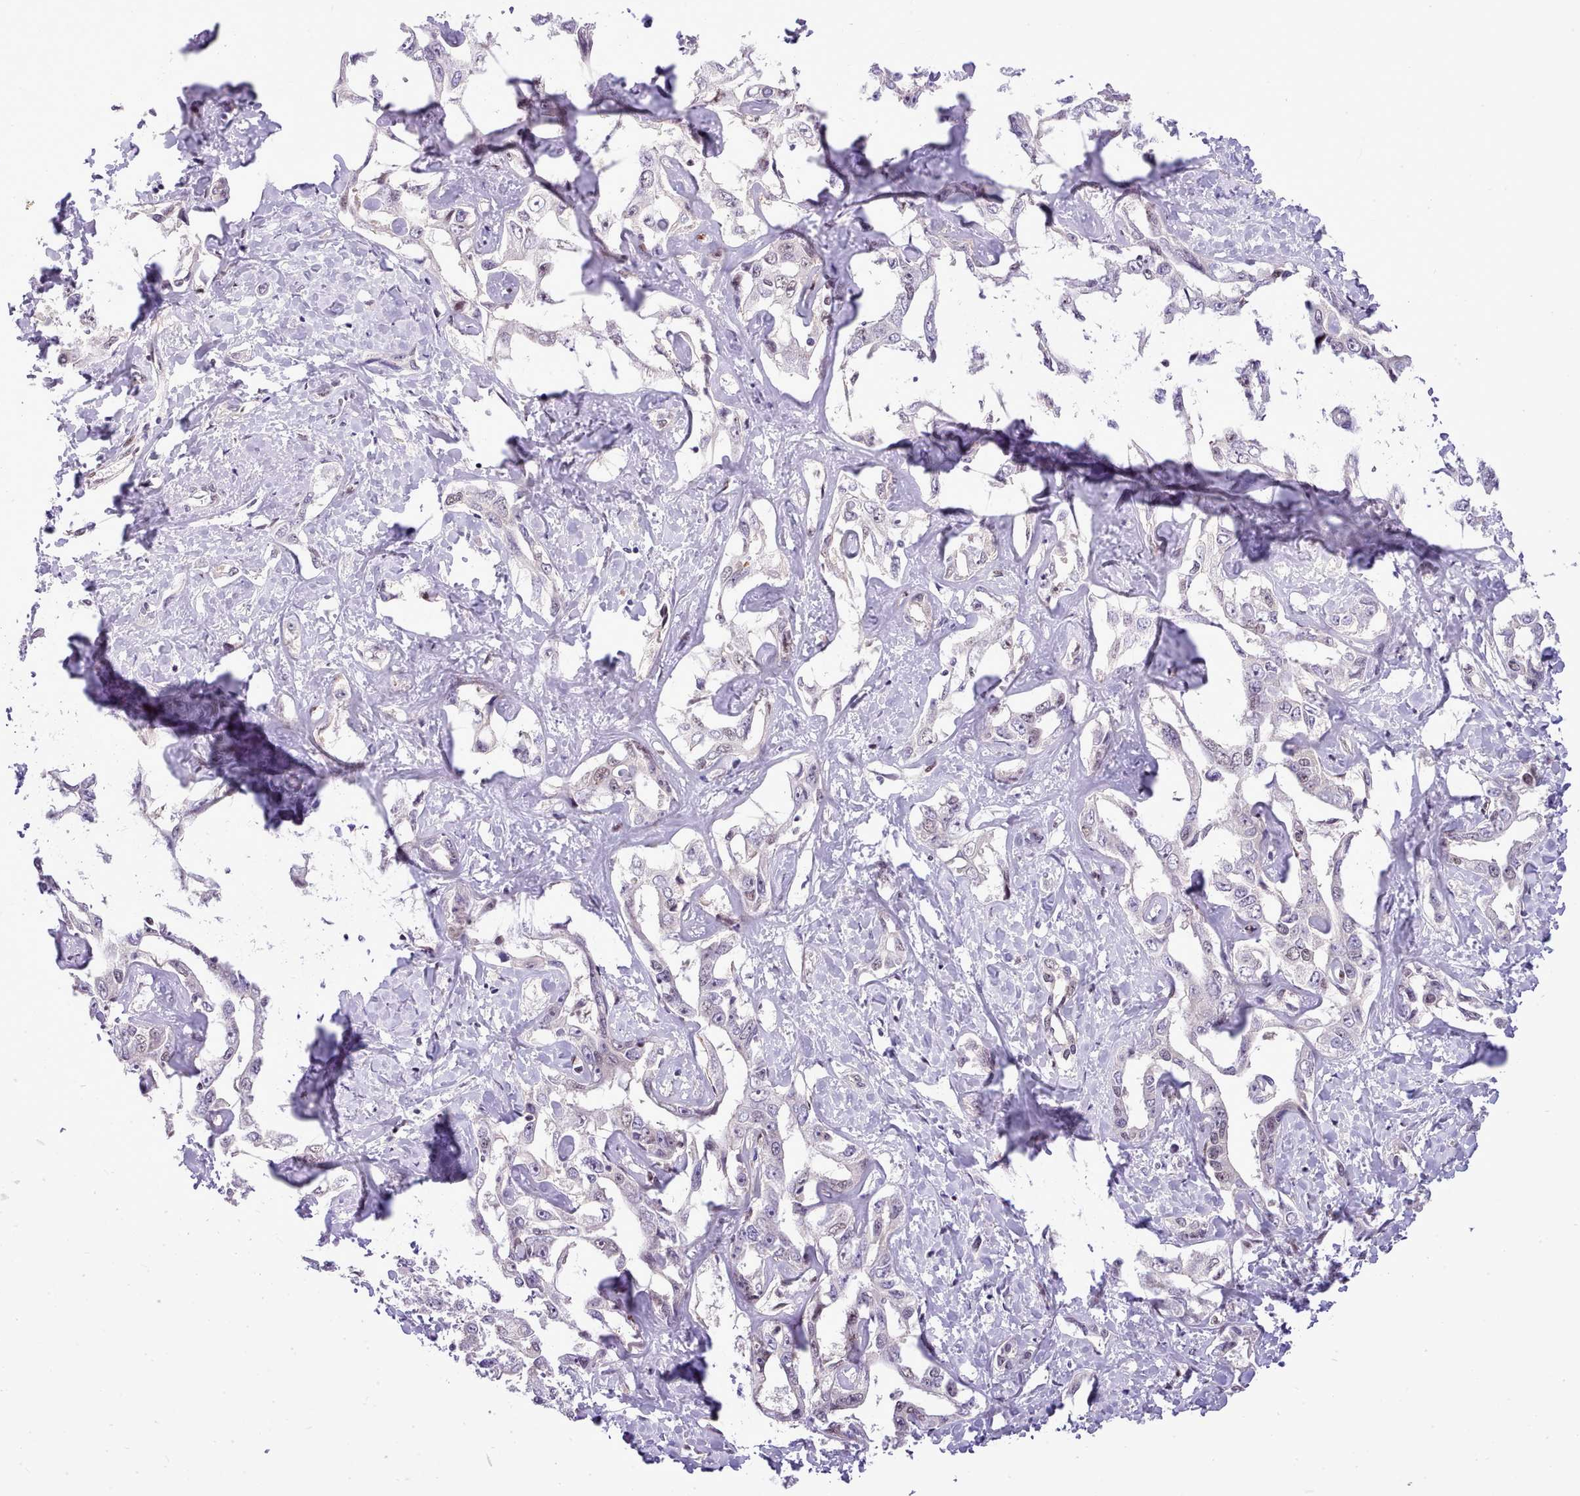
{"staining": {"intensity": "moderate", "quantity": "<25%", "location": "nuclear"}, "tissue": "liver cancer", "cell_type": "Tumor cells", "image_type": "cancer", "snomed": [{"axis": "morphology", "description": "Cholangiocarcinoma"}, {"axis": "topography", "description": "Liver"}], "caption": "IHC (DAB (3,3'-diaminobenzidine)) staining of human liver cancer (cholangiocarcinoma) demonstrates moderate nuclear protein expression in approximately <25% of tumor cells.", "gene": "HOXB7", "patient": {"sex": "male", "age": 59}}